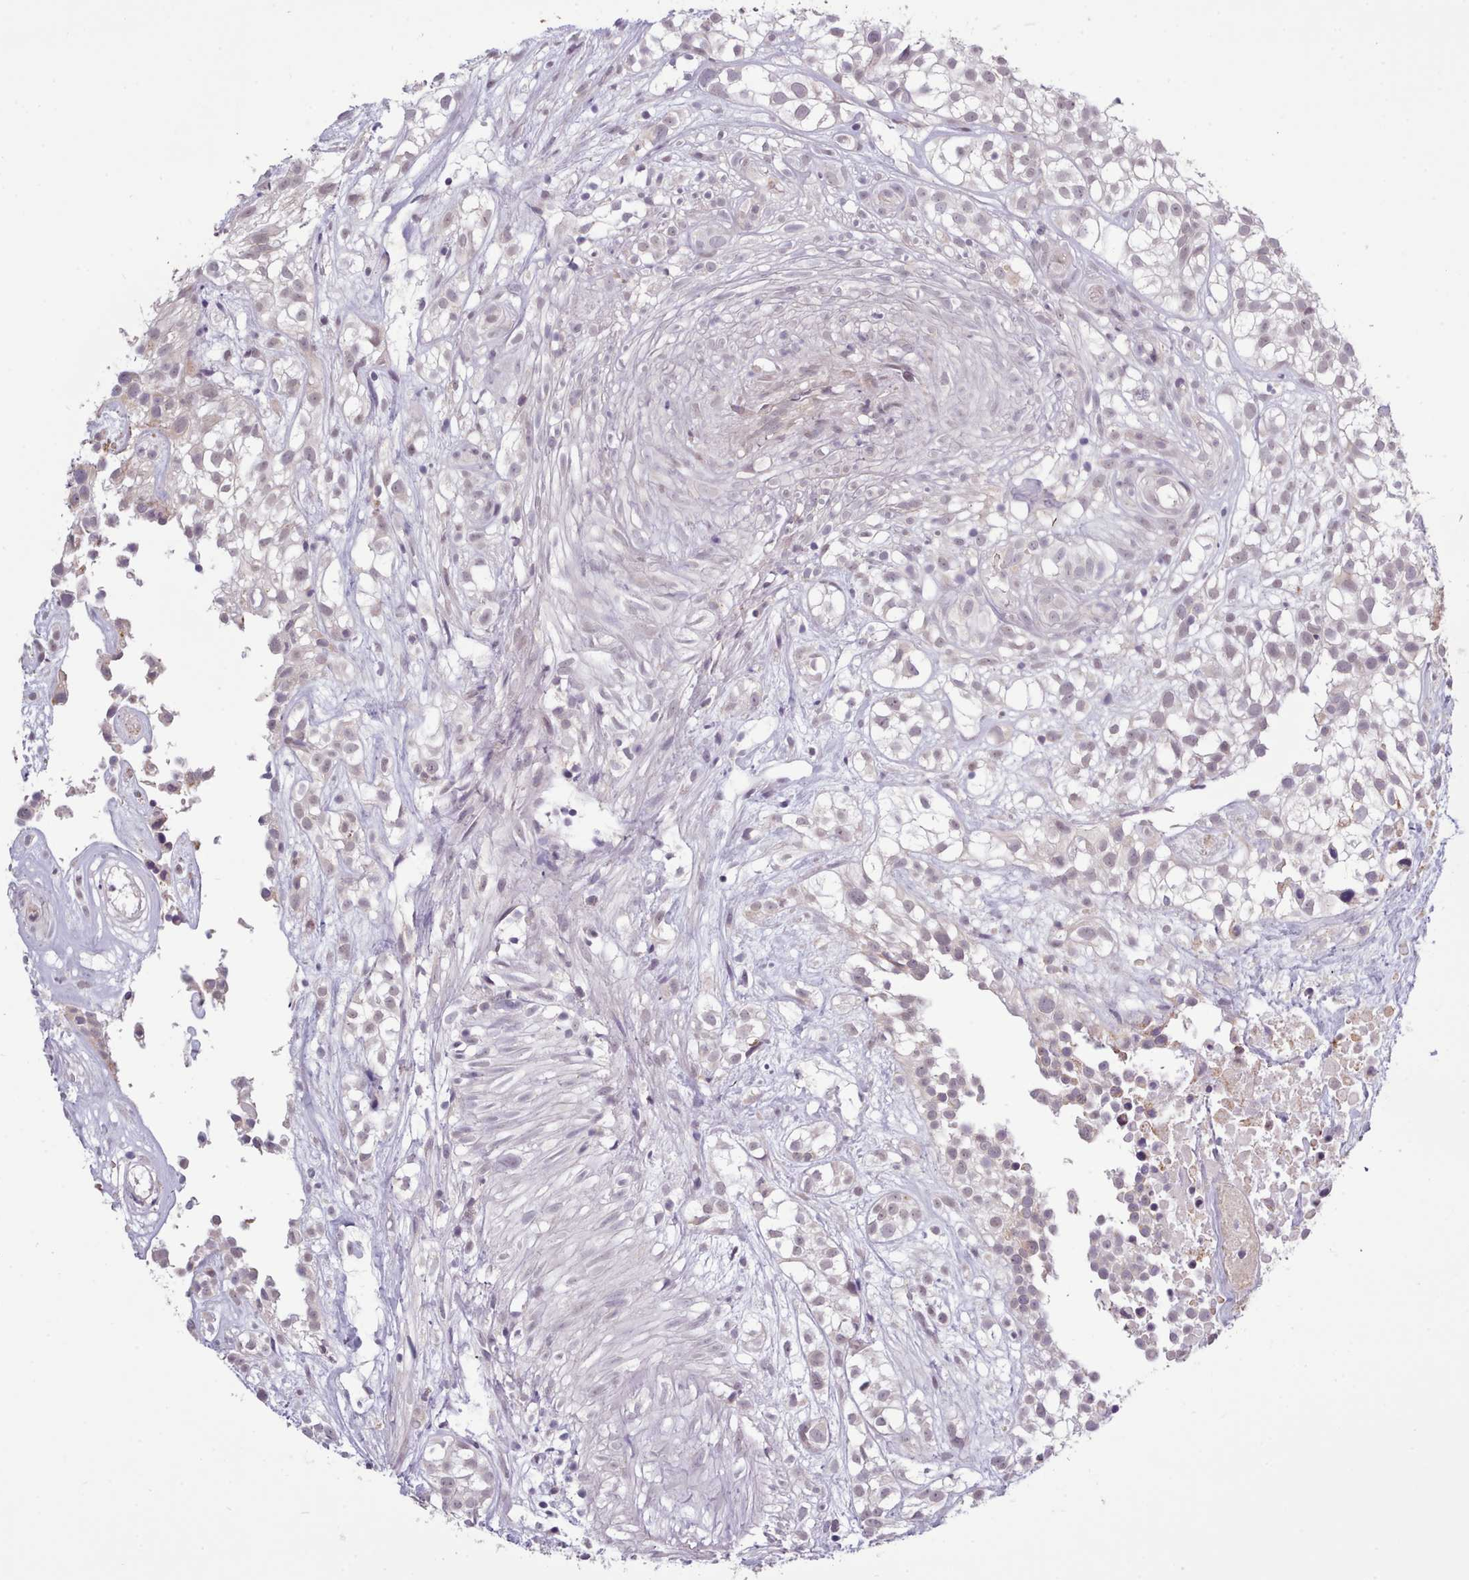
{"staining": {"intensity": "negative", "quantity": "none", "location": "none"}, "tissue": "urothelial cancer", "cell_type": "Tumor cells", "image_type": "cancer", "snomed": [{"axis": "morphology", "description": "Urothelial carcinoma, High grade"}, {"axis": "topography", "description": "Urinary bladder"}], "caption": "Image shows no significant protein positivity in tumor cells of urothelial cancer.", "gene": "ARL17A", "patient": {"sex": "male", "age": 56}}